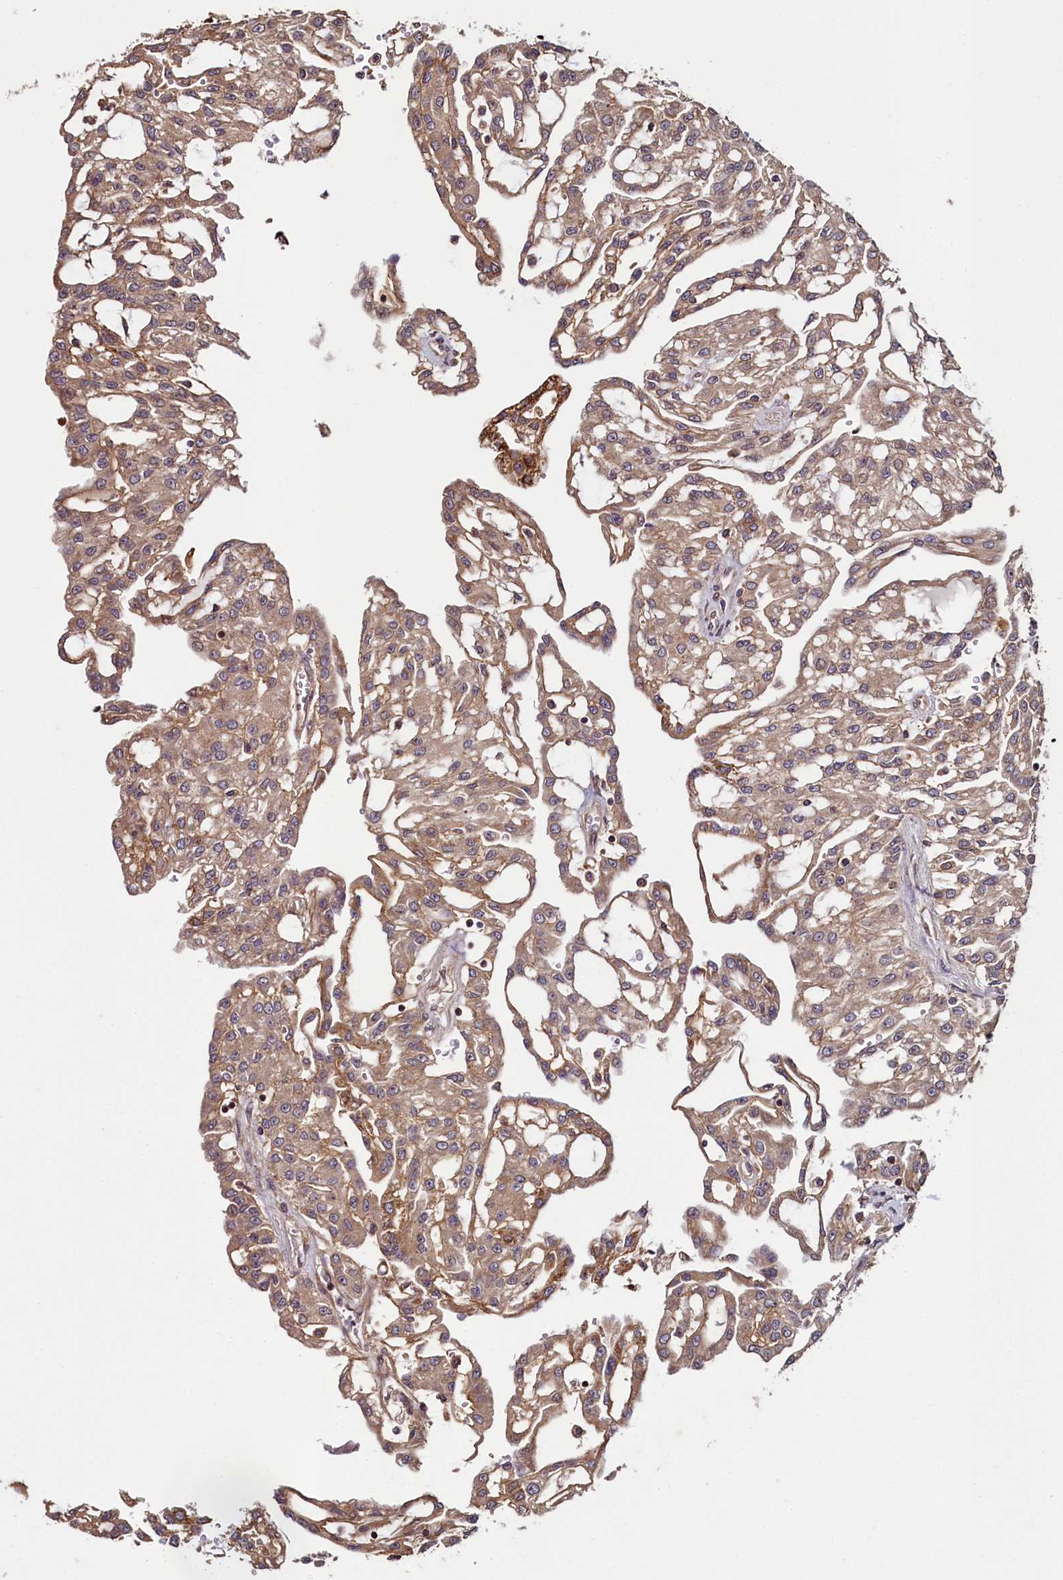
{"staining": {"intensity": "moderate", "quantity": ">75%", "location": "cytoplasmic/membranous"}, "tissue": "renal cancer", "cell_type": "Tumor cells", "image_type": "cancer", "snomed": [{"axis": "morphology", "description": "Adenocarcinoma, NOS"}, {"axis": "topography", "description": "Kidney"}], "caption": "Immunohistochemistry of human adenocarcinoma (renal) displays medium levels of moderate cytoplasmic/membranous staining in about >75% of tumor cells.", "gene": "RBFA", "patient": {"sex": "male", "age": 63}}